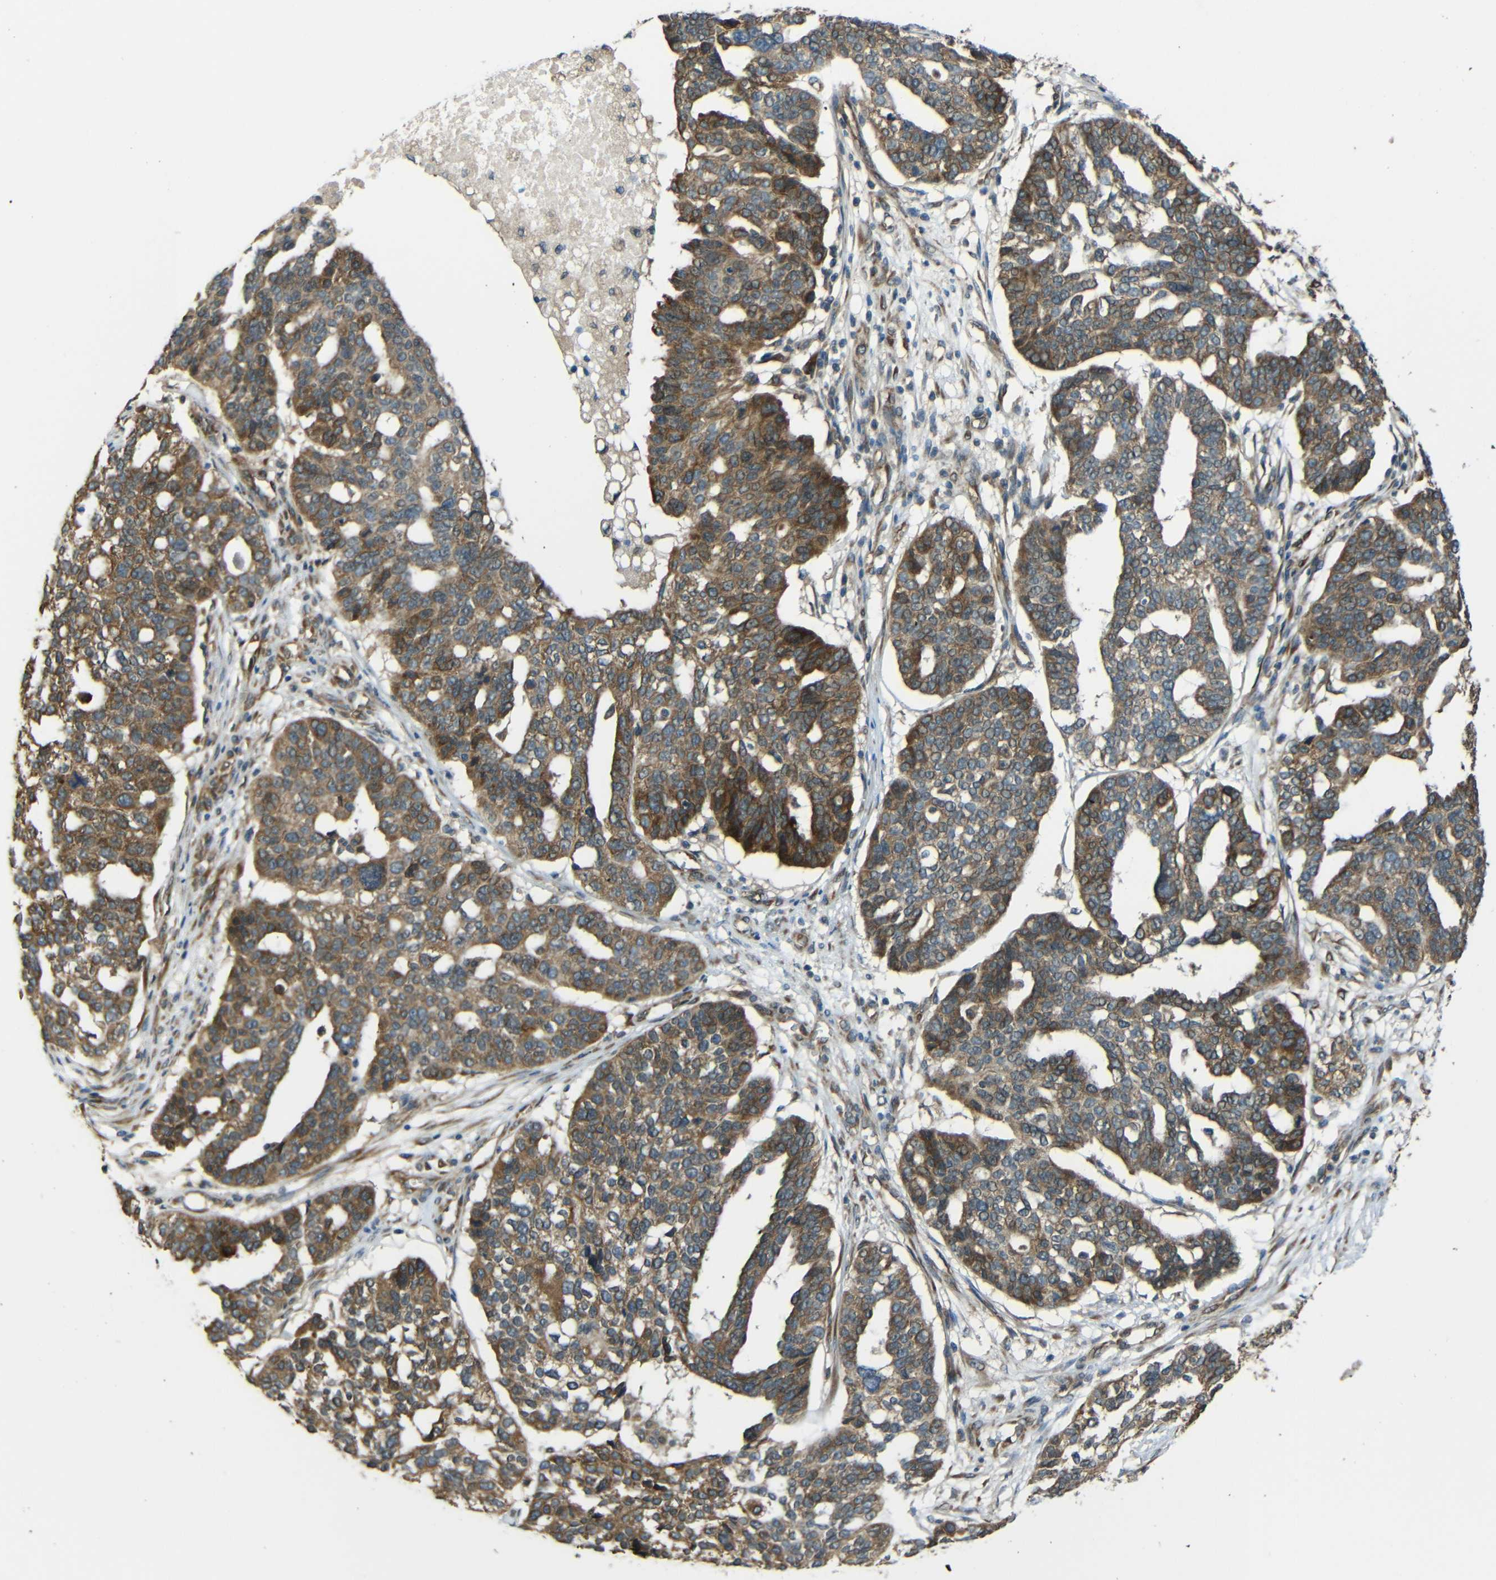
{"staining": {"intensity": "moderate", "quantity": ">75%", "location": "cytoplasmic/membranous"}, "tissue": "ovarian cancer", "cell_type": "Tumor cells", "image_type": "cancer", "snomed": [{"axis": "morphology", "description": "Cystadenocarcinoma, serous, NOS"}, {"axis": "topography", "description": "Ovary"}], "caption": "Ovarian cancer was stained to show a protein in brown. There is medium levels of moderate cytoplasmic/membranous staining in approximately >75% of tumor cells.", "gene": "VAPB", "patient": {"sex": "female", "age": 59}}